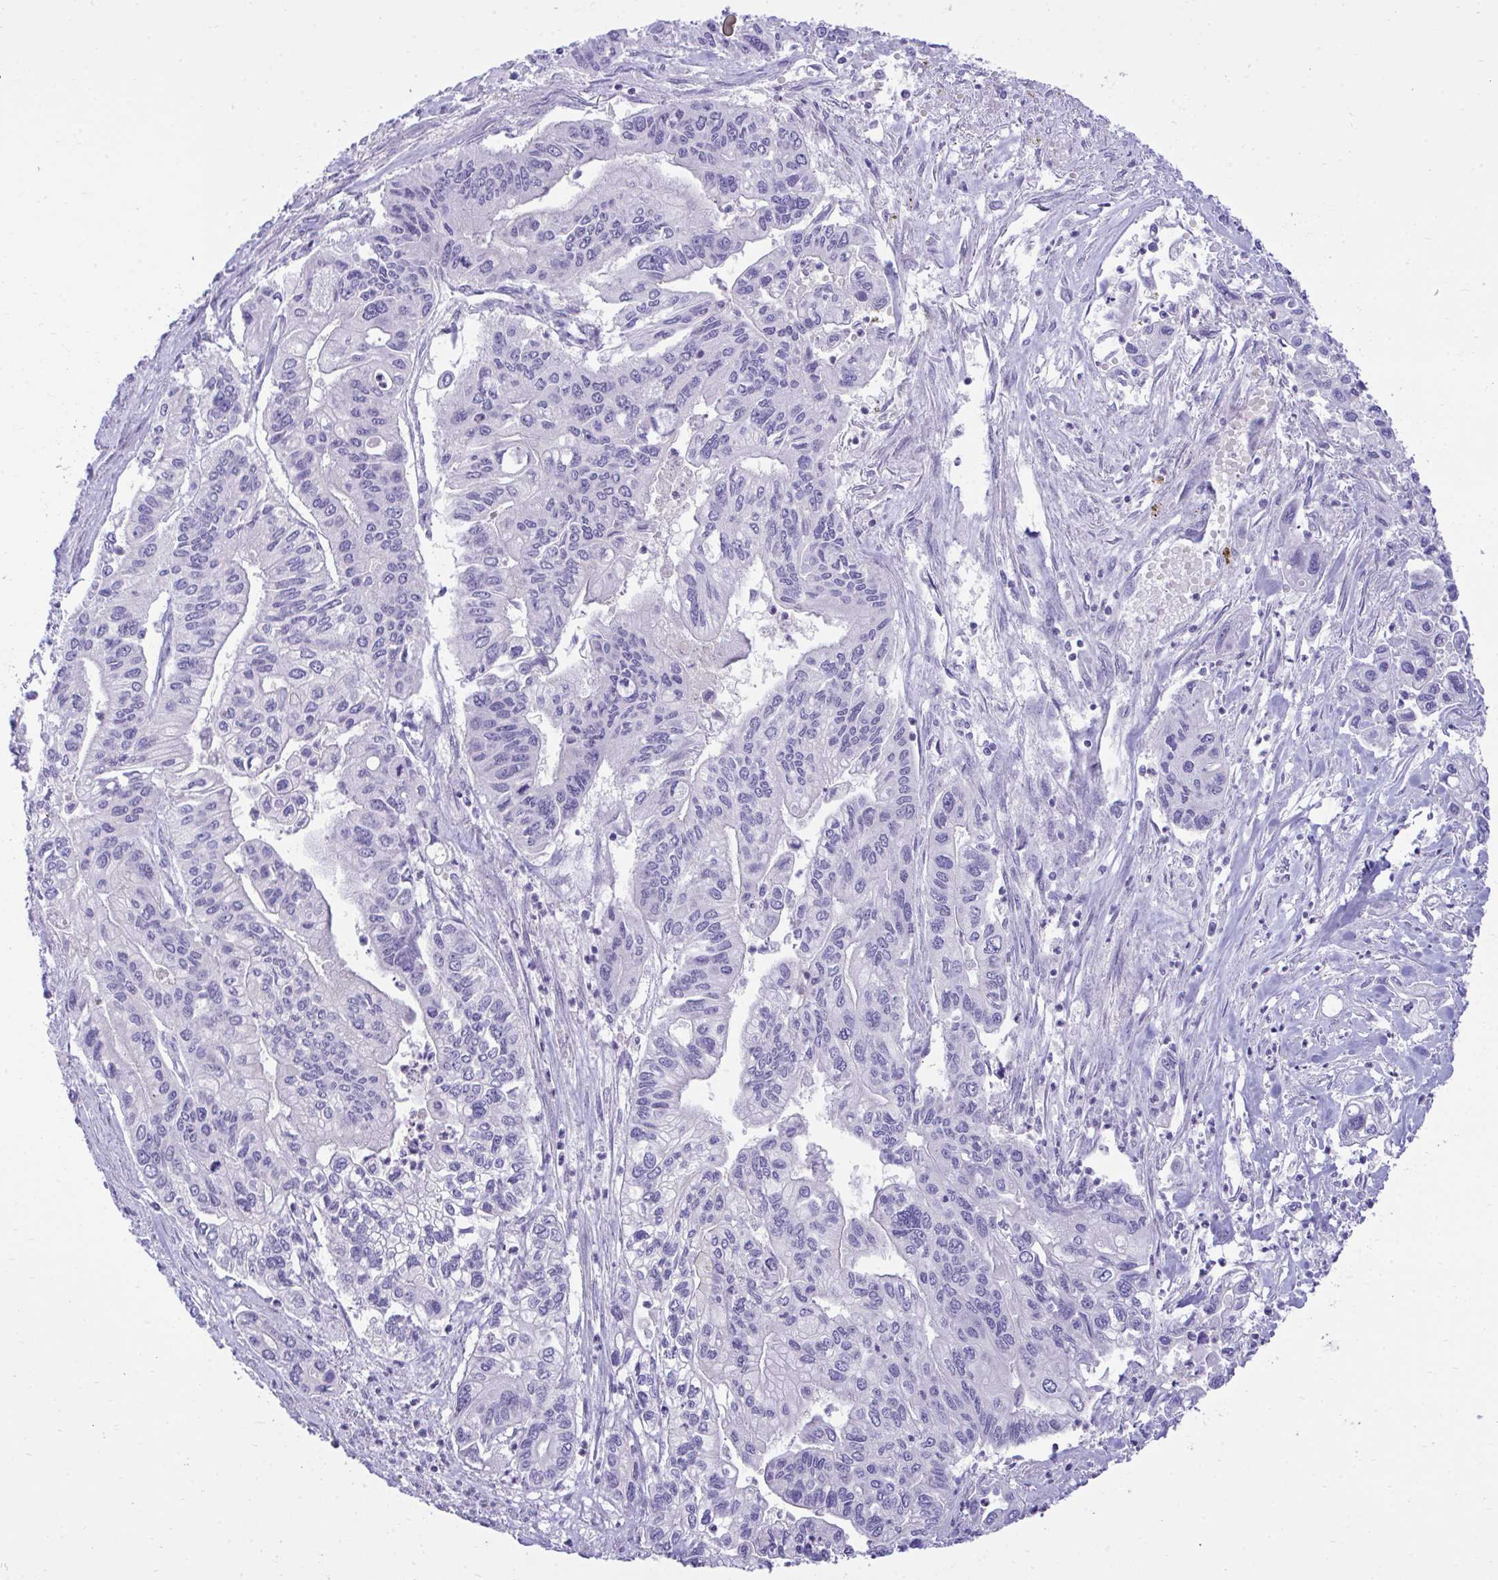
{"staining": {"intensity": "negative", "quantity": "none", "location": "none"}, "tissue": "pancreatic cancer", "cell_type": "Tumor cells", "image_type": "cancer", "snomed": [{"axis": "morphology", "description": "Adenocarcinoma, NOS"}, {"axis": "topography", "description": "Pancreas"}], "caption": "This is a image of IHC staining of pancreatic cancer (adenocarcinoma), which shows no expression in tumor cells.", "gene": "TMCO5A", "patient": {"sex": "male", "age": 62}}